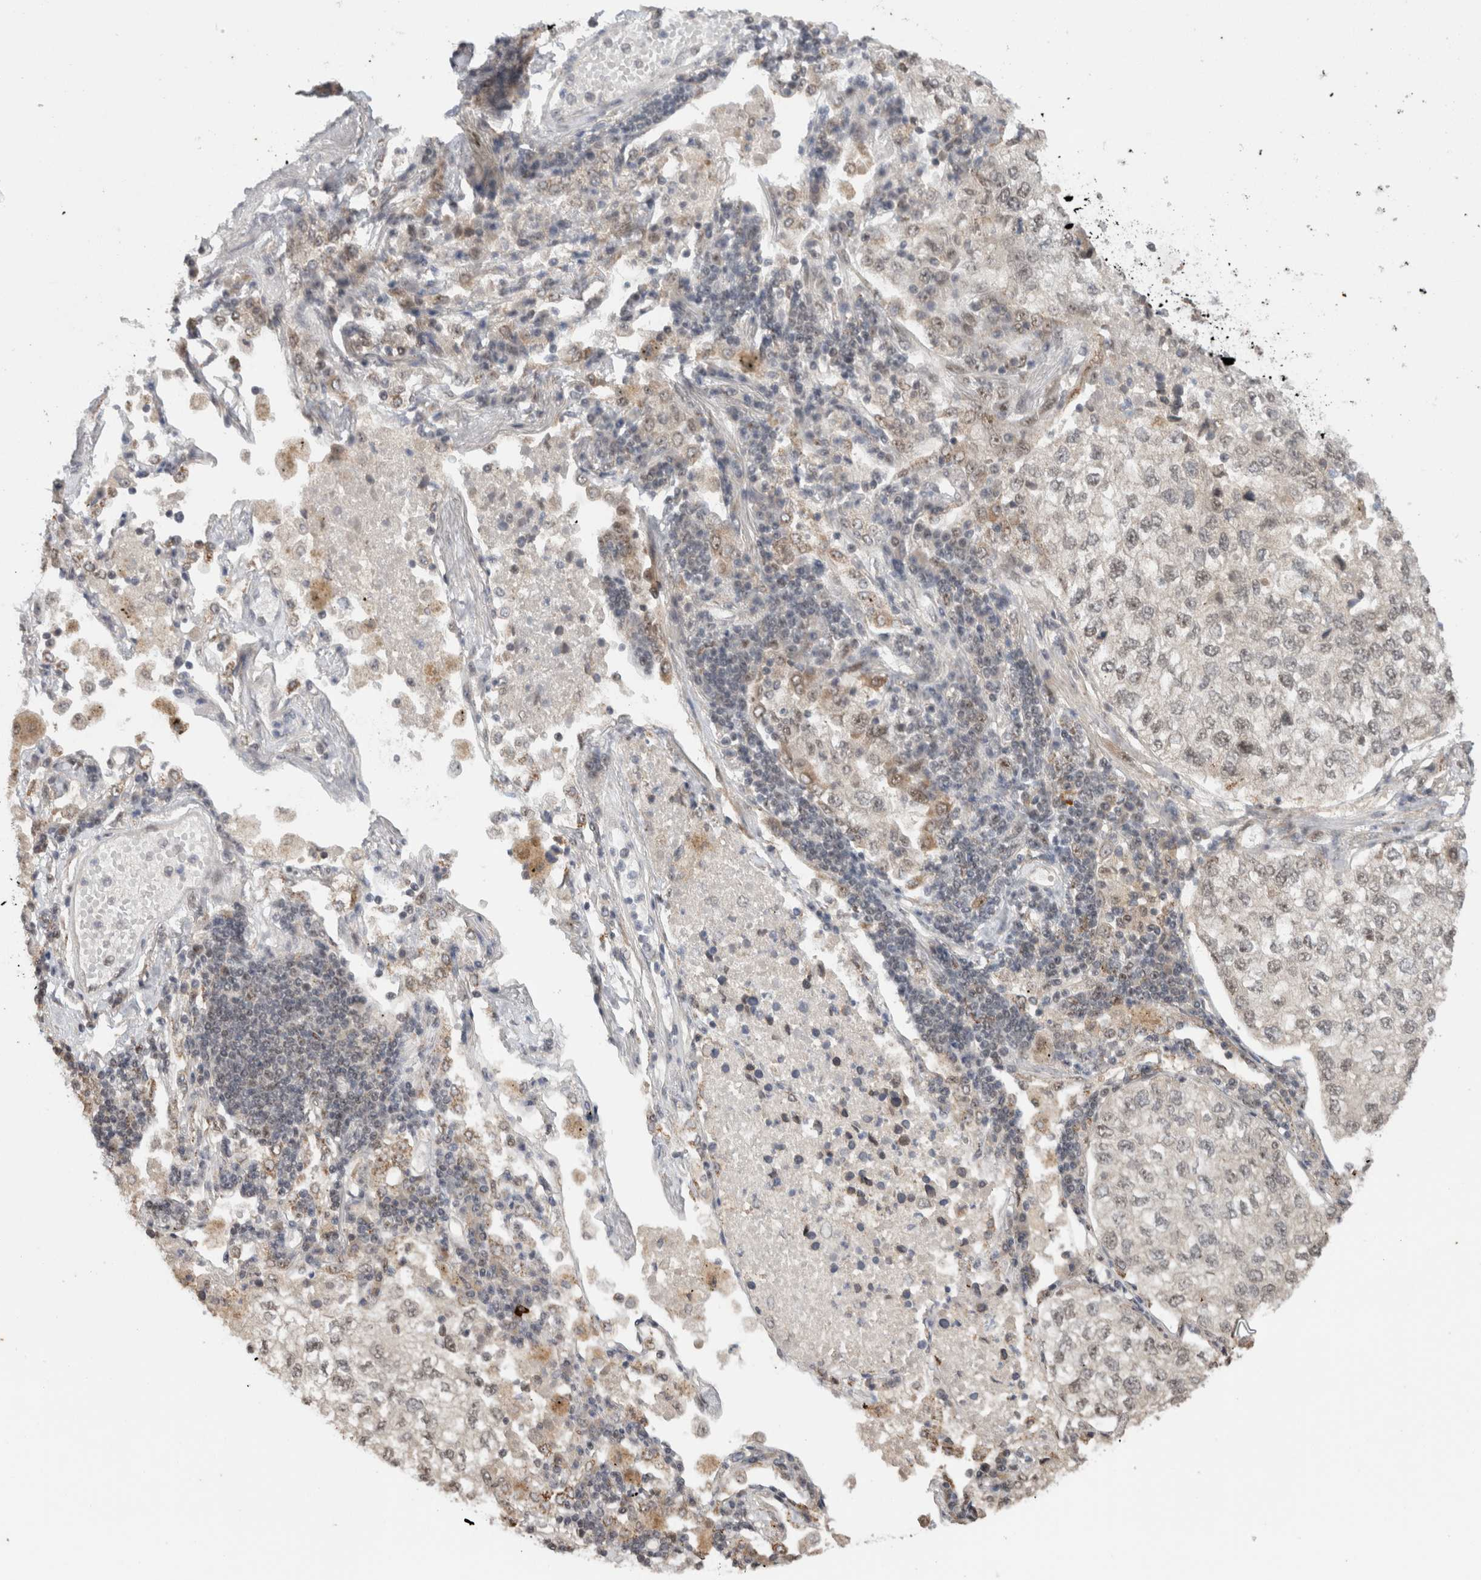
{"staining": {"intensity": "weak", "quantity": "<25%", "location": "nuclear"}, "tissue": "lung cancer", "cell_type": "Tumor cells", "image_type": "cancer", "snomed": [{"axis": "morphology", "description": "Adenocarcinoma, NOS"}, {"axis": "topography", "description": "Lung"}], "caption": "Tumor cells are negative for brown protein staining in lung cancer (adenocarcinoma).", "gene": "MPHOSPH6", "patient": {"sex": "male", "age": 63}}